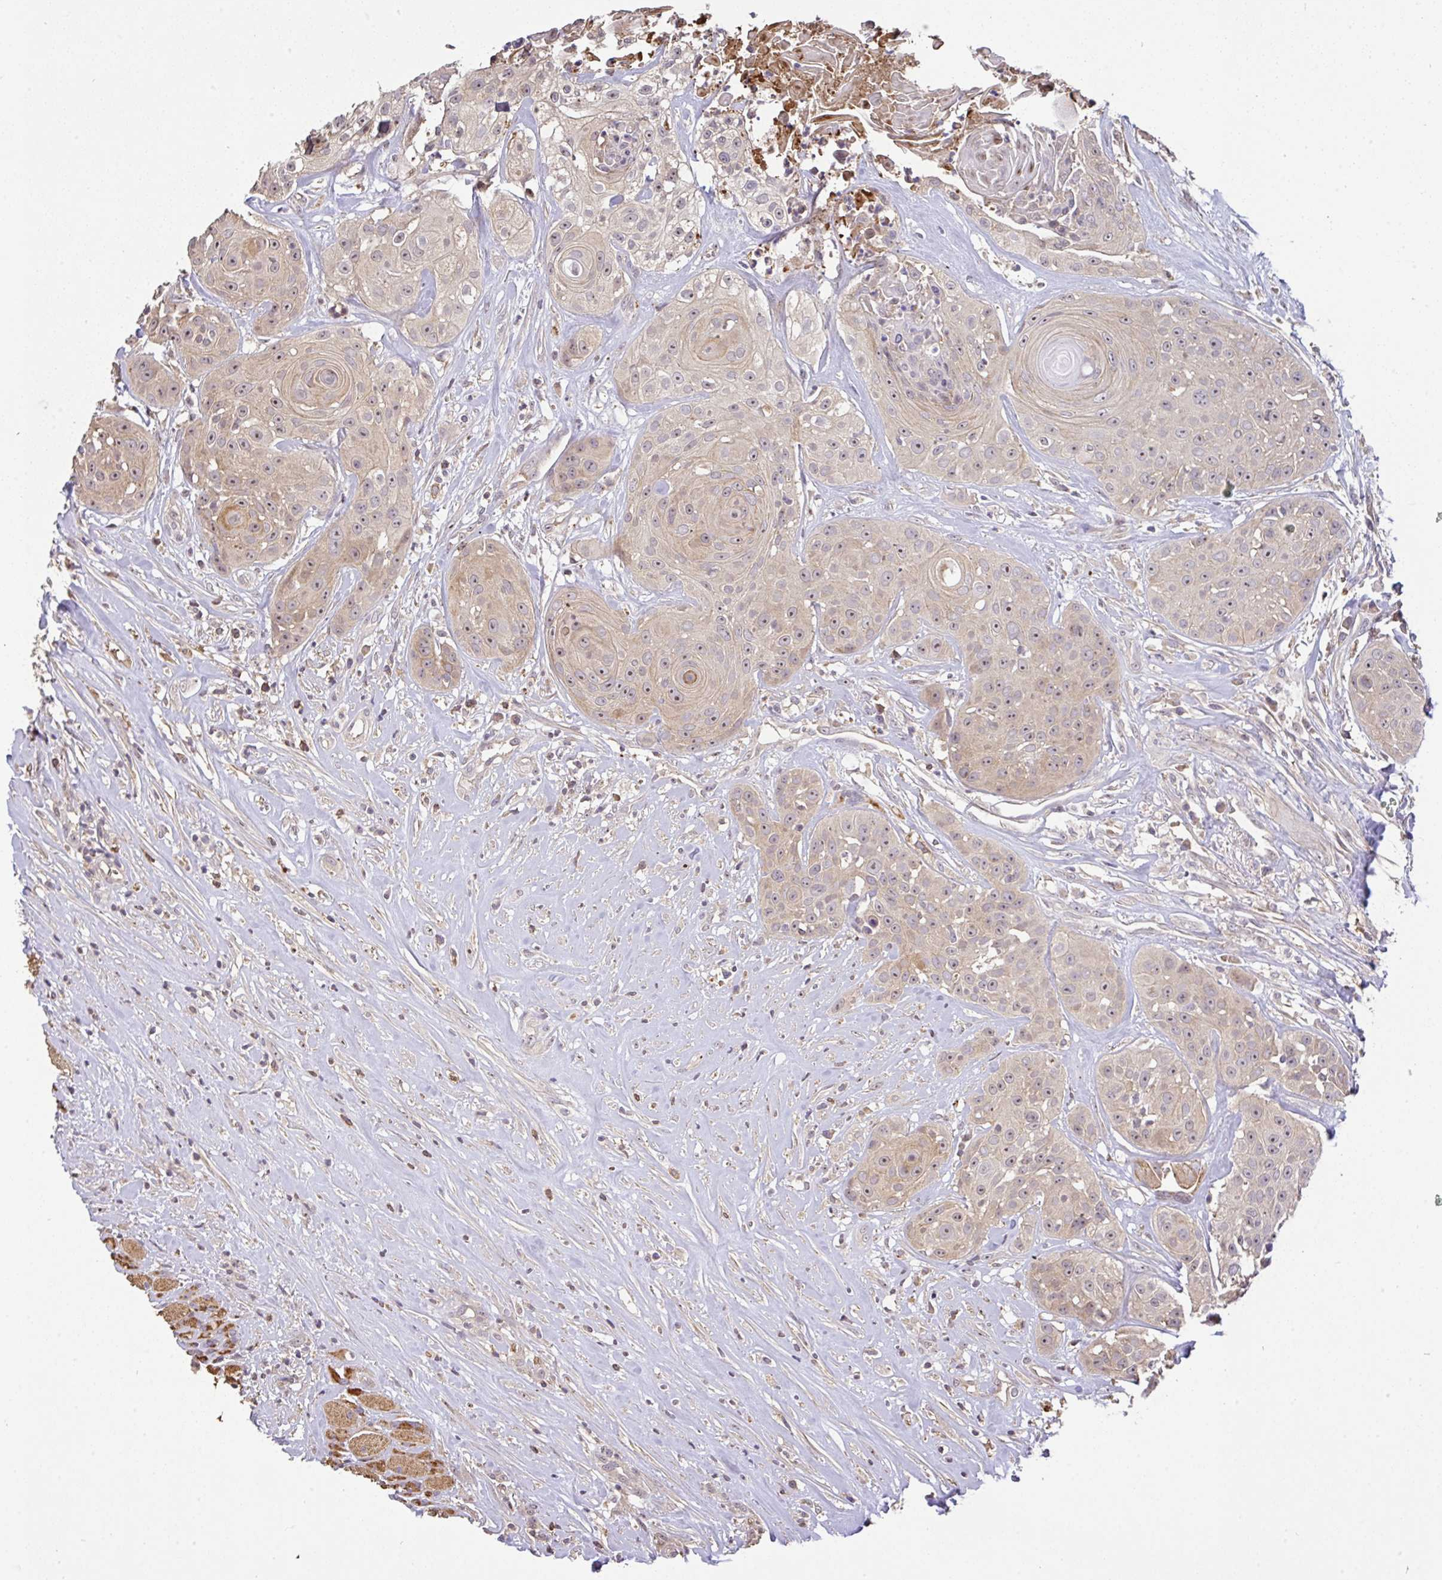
{"staining": {"intensity": "weak", "quantity": "25%-75%", "location": "cytoplasmic/membranous,nuclear"}, "tissue": "head and neck cancer", "cell_type": "Tumor cells", "image_type": "cancer", "snomed": [{"axis": "morphology", "description": "Squamous cell carcinoma, NOS"}, {"axis": "topography", "description": "Head-Neck"}], "caption": "The histopathology image displays immunohistochemical staining of head and neck cancer (squamous cell carcinoma). There is weak cytoplasmic/membranous and nuclear positivity is identified in about 25%-75% of tumor cells.", "gene": "C1QTNF9B", "patient": {"sex": "male", "age": 83}}